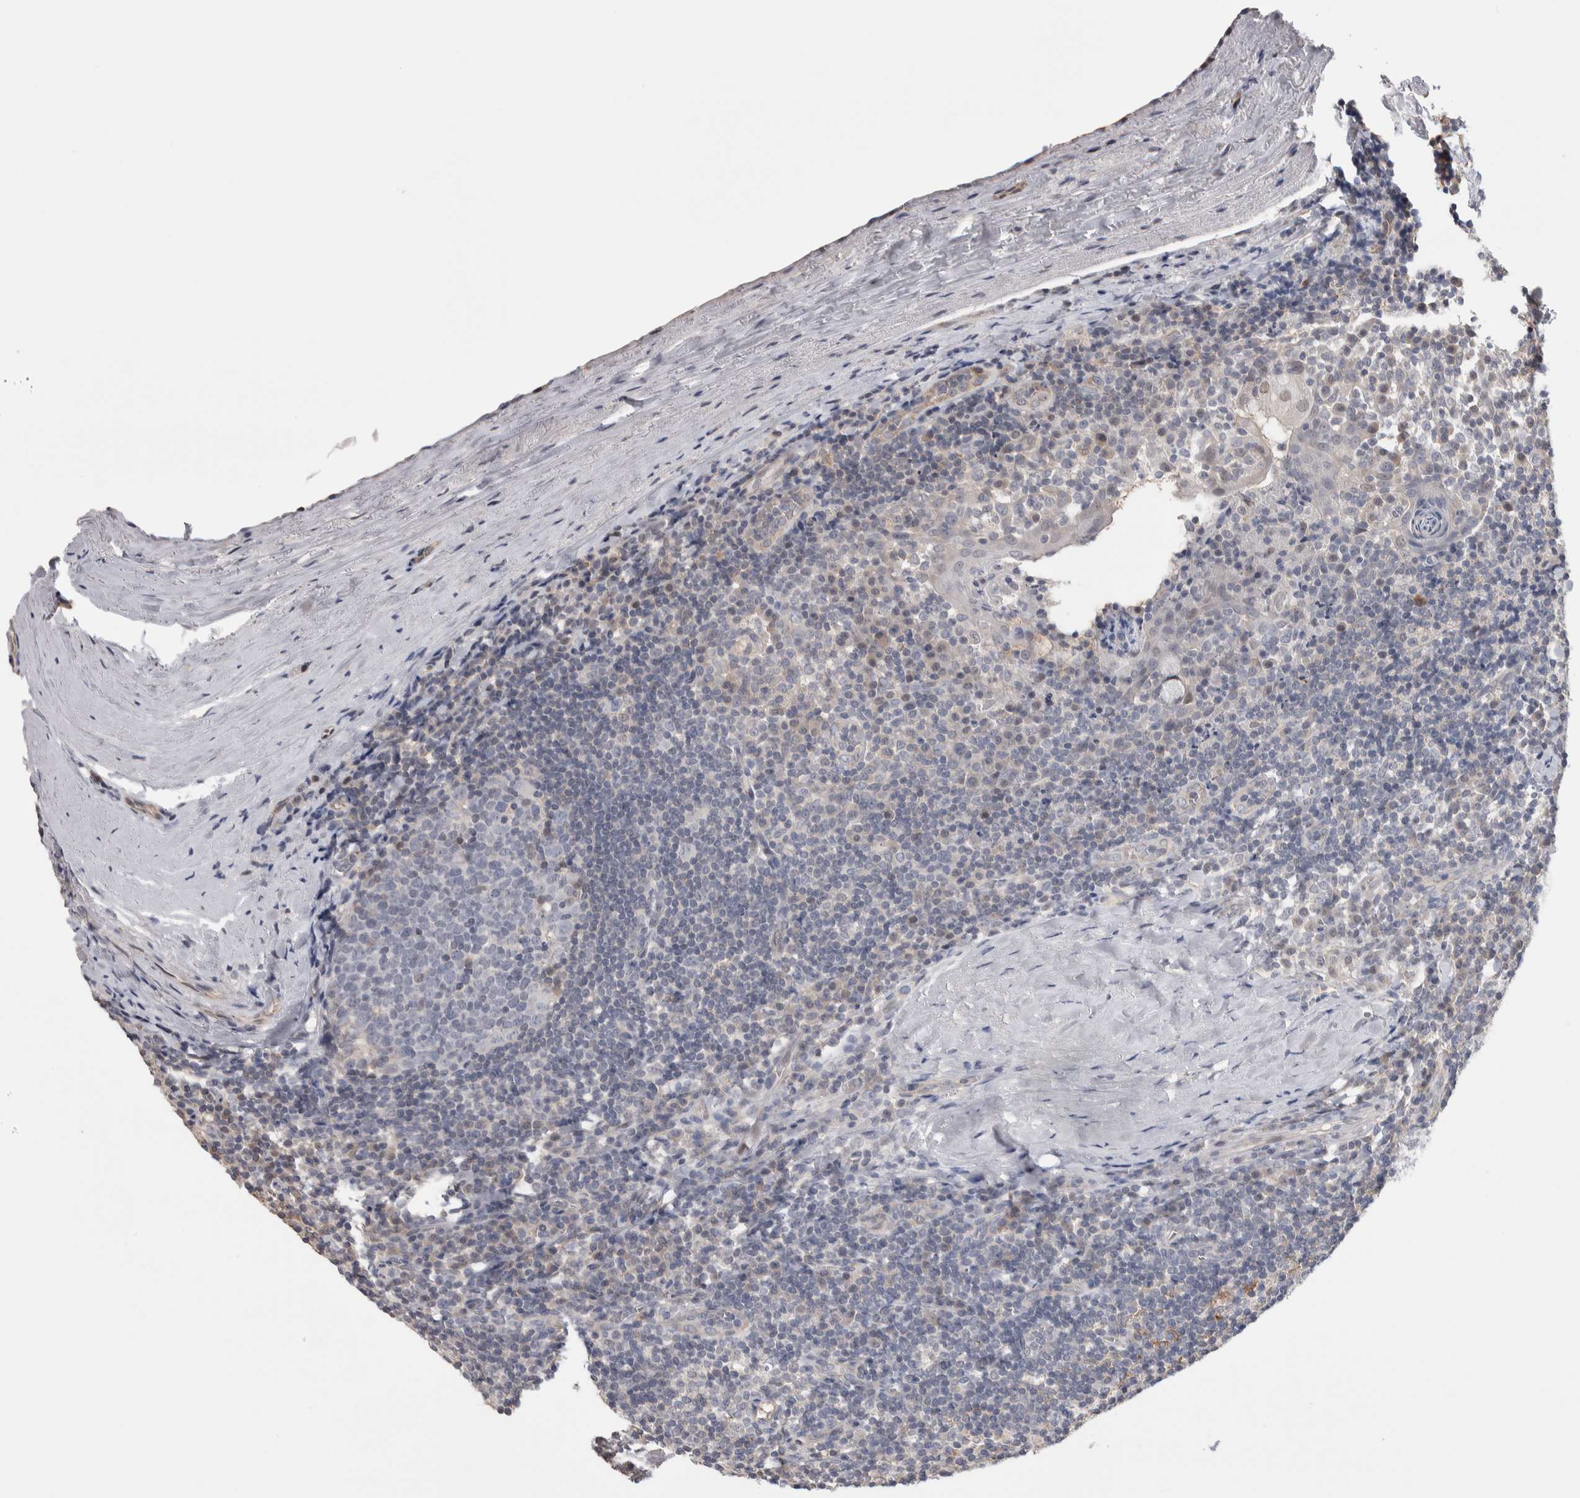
{"staining": {"intensity": "negative", "quantity": "none", "location": "none"}, "tissue": "tonsil", "cell_type": "Germinal center cells", "image_type": "normal", "snomed": [{"axis": "morphology", "description": "Normal tissue, NOS"}, {"axis": "topography", "description": "Tonsil"}], "caption": "Protein analysis of normal tonsil reveals no significant staining in germinal center cells. (DAB (3,3'-diaminobenzidine) immunohistochemistry visualized using brightfield microscopy, high magnification).", "gene": "ZBTB49", "patient": {"sex": "male", "age": 37}}